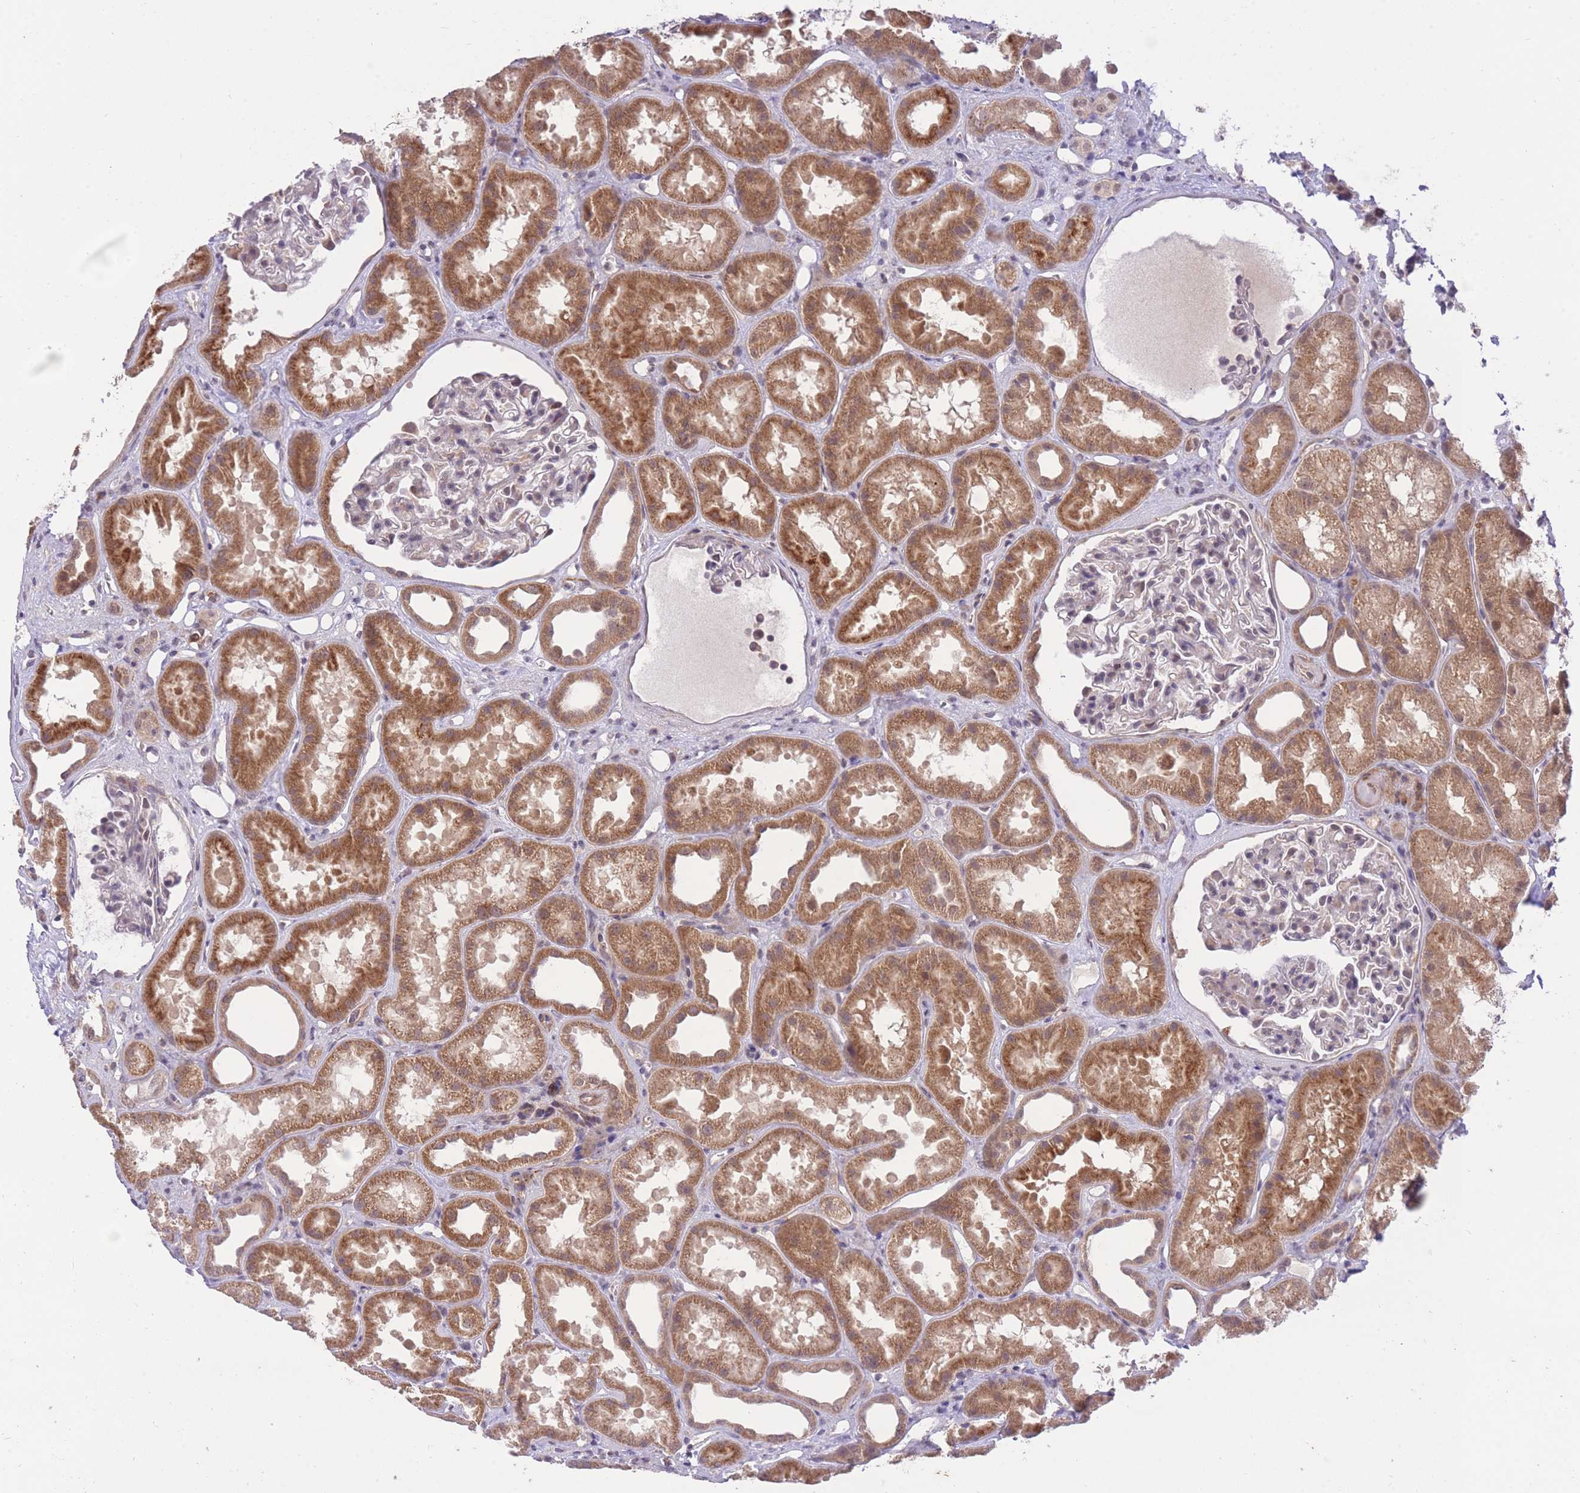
{"staining": {"intensity": "weak", "quantity": "<25%", "location": "cytoplasmic/membranous"}, "tissue": "kidney", "cell_type": "Cells in glomeruli", "image_type": "normal", "snomed": [{"axis": "morphology", "description": "Normal tissue, NOS"}, {"axis": "topography", "description": "Kidney"}], "caption": "Immunohistochemistry (IHC) of unremarkable human kidney demonstrates no positivity in cells in glomeruli.", "gene": "ELOA2", "patient": {"sex": "male", "age": 61}}